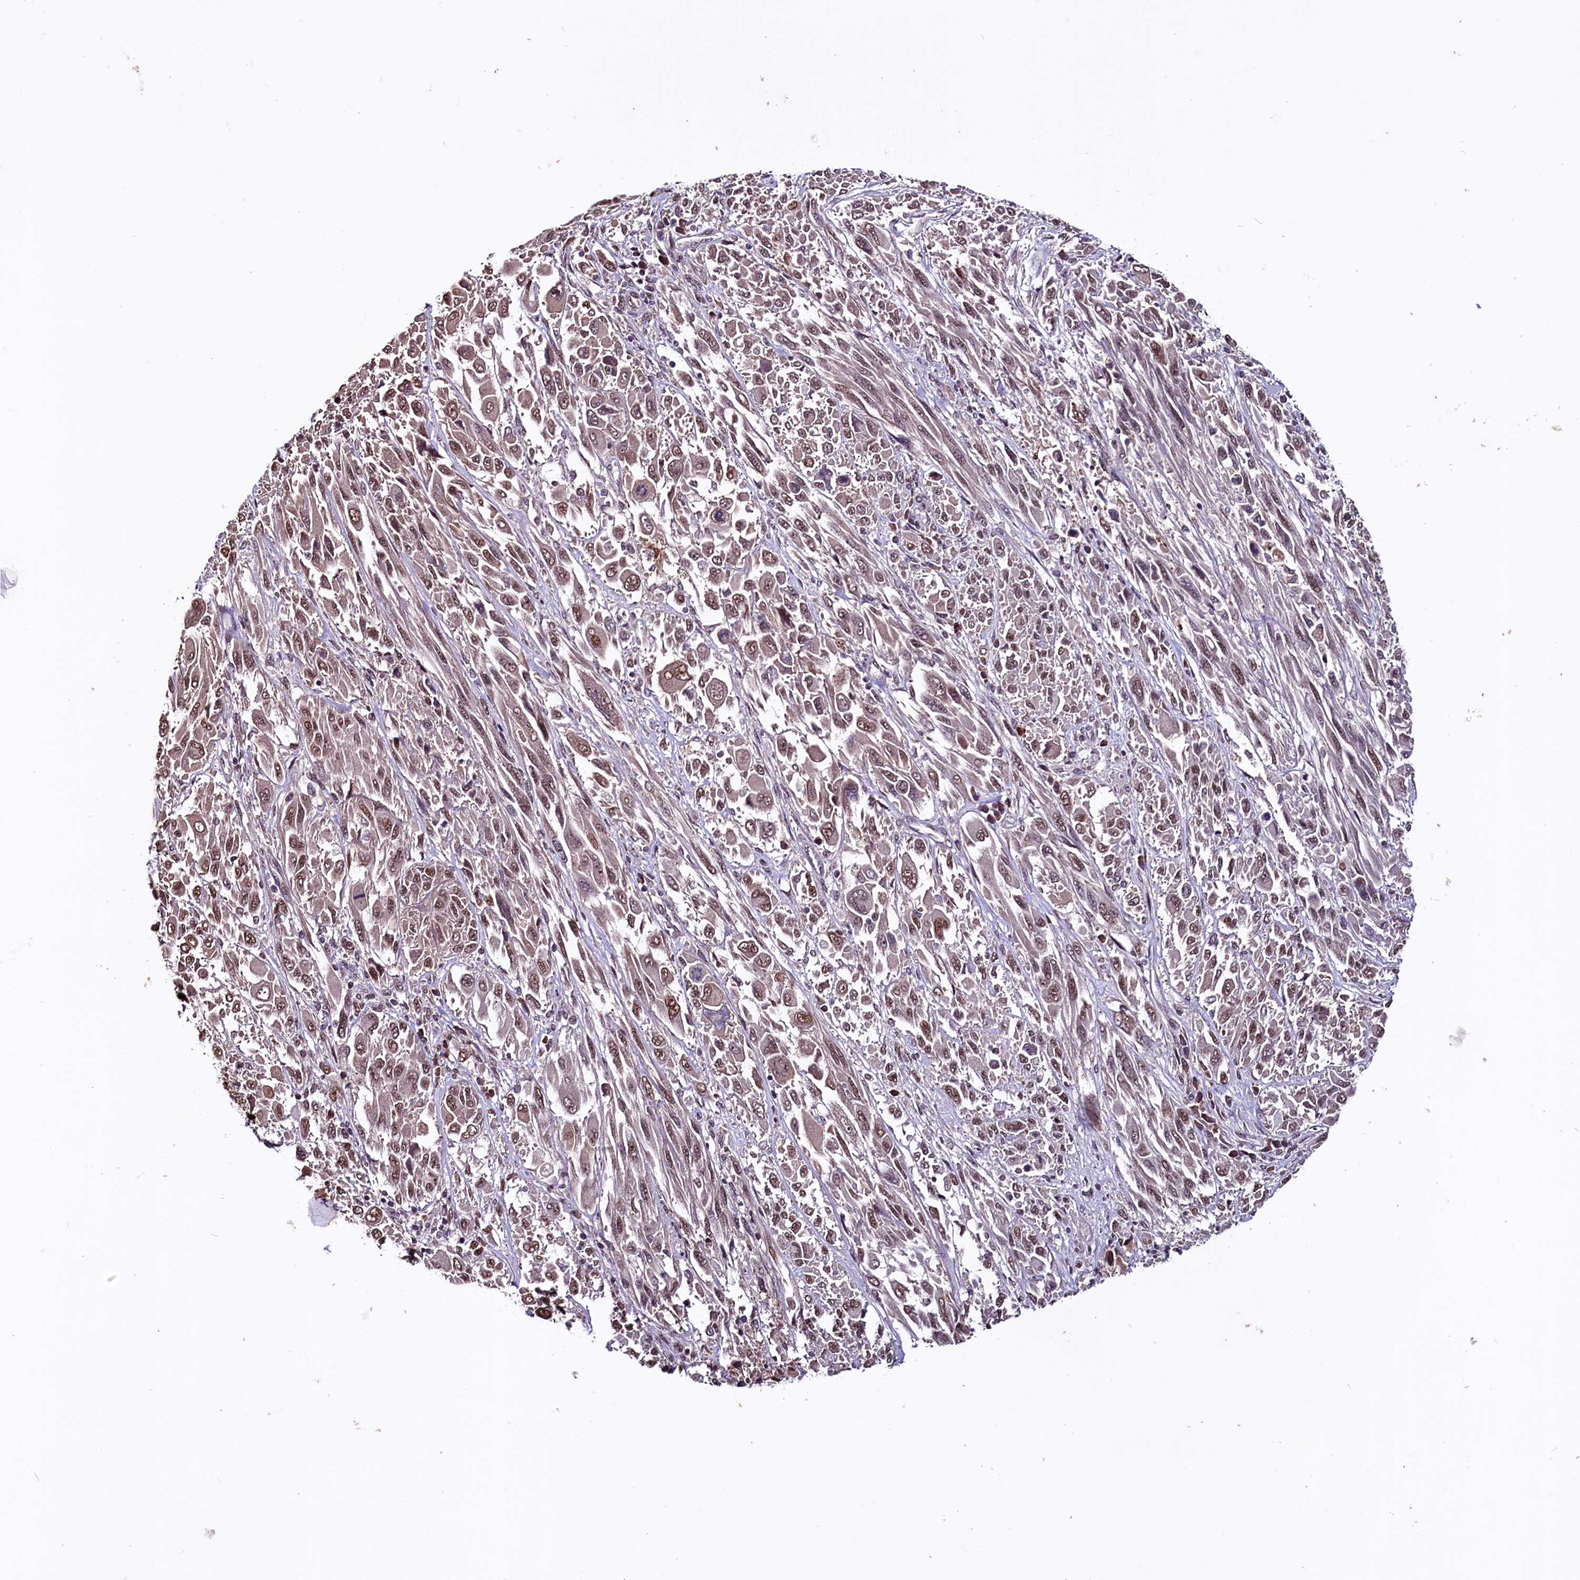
{"staining": {"intensity": "weak", "quantity": ">75%", "location": "nuclear"}, "tissue": "melanoma", "cell_type": "Tumor cells", "image_type": "cancer", "snomed": [{"axis": "morphology", "description": "Malignant melanoma, NOS"}, {"axis": "topography", "description": "Skin"}], "caption": "Human melanoma stained with a protein marker displays weak staining in tumor cells.", "gene": "RNMT", "patient": {"sex": "female", "age": 91}}